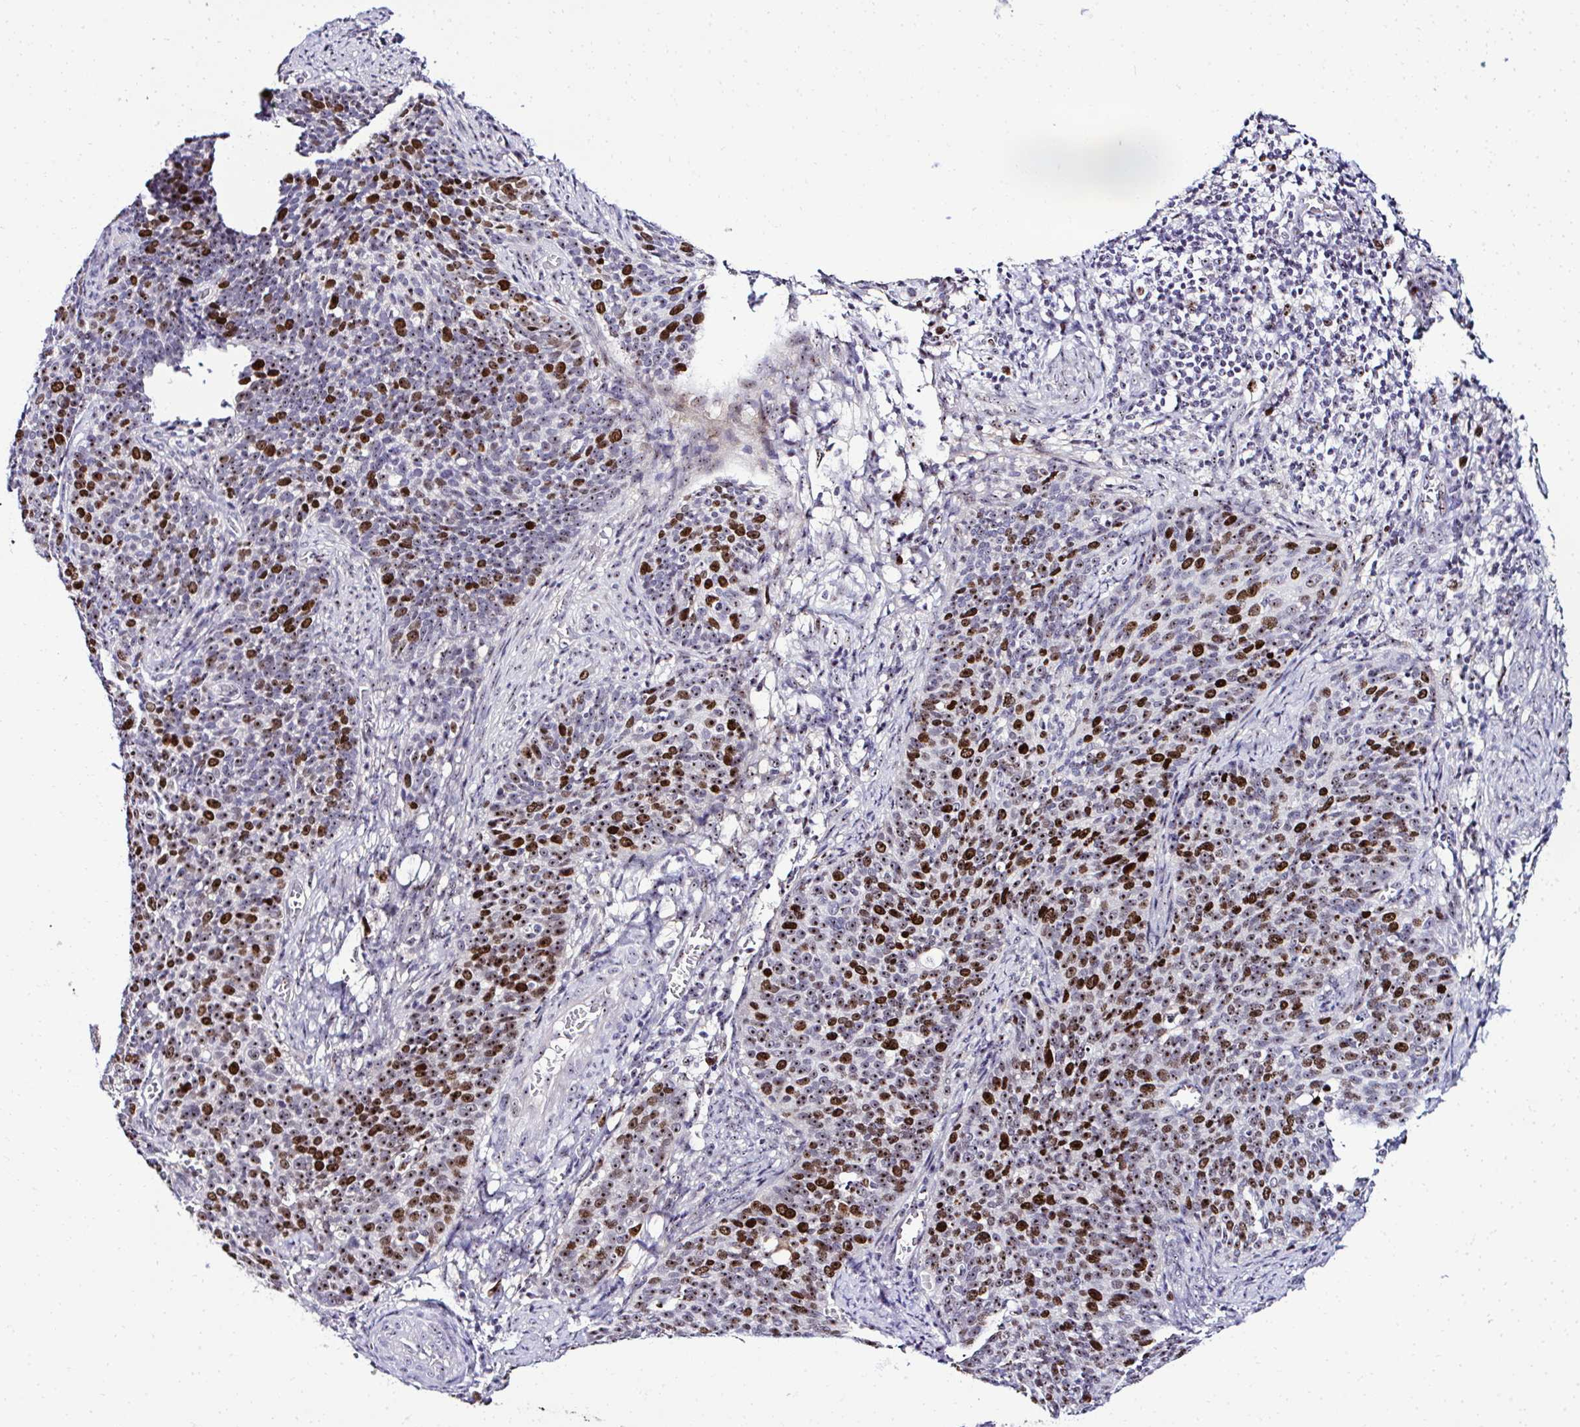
{"staining": {"intensity": "strong", "quantity": "25%-75%", "location": "nuclear"}, "tissue": "cervical cancer", "cell_type": "Tumor cells", "image_type": "cancer", "snomed": [{"axis": "morphology", "description": "Normal tissue, NOS"}, {"axis": "morphology", "description": "Squamous cell carcinoma, NOS"}, {"axis": "topography", "description": "Cervix"}], "caption": "Cervical cancer stained for a protein (brown) exhibits strong nuclear positive staining in about 25%-75% of tumor cells.", "gene": "CEP72", "patient": {"sex": "female", "age": 39}}